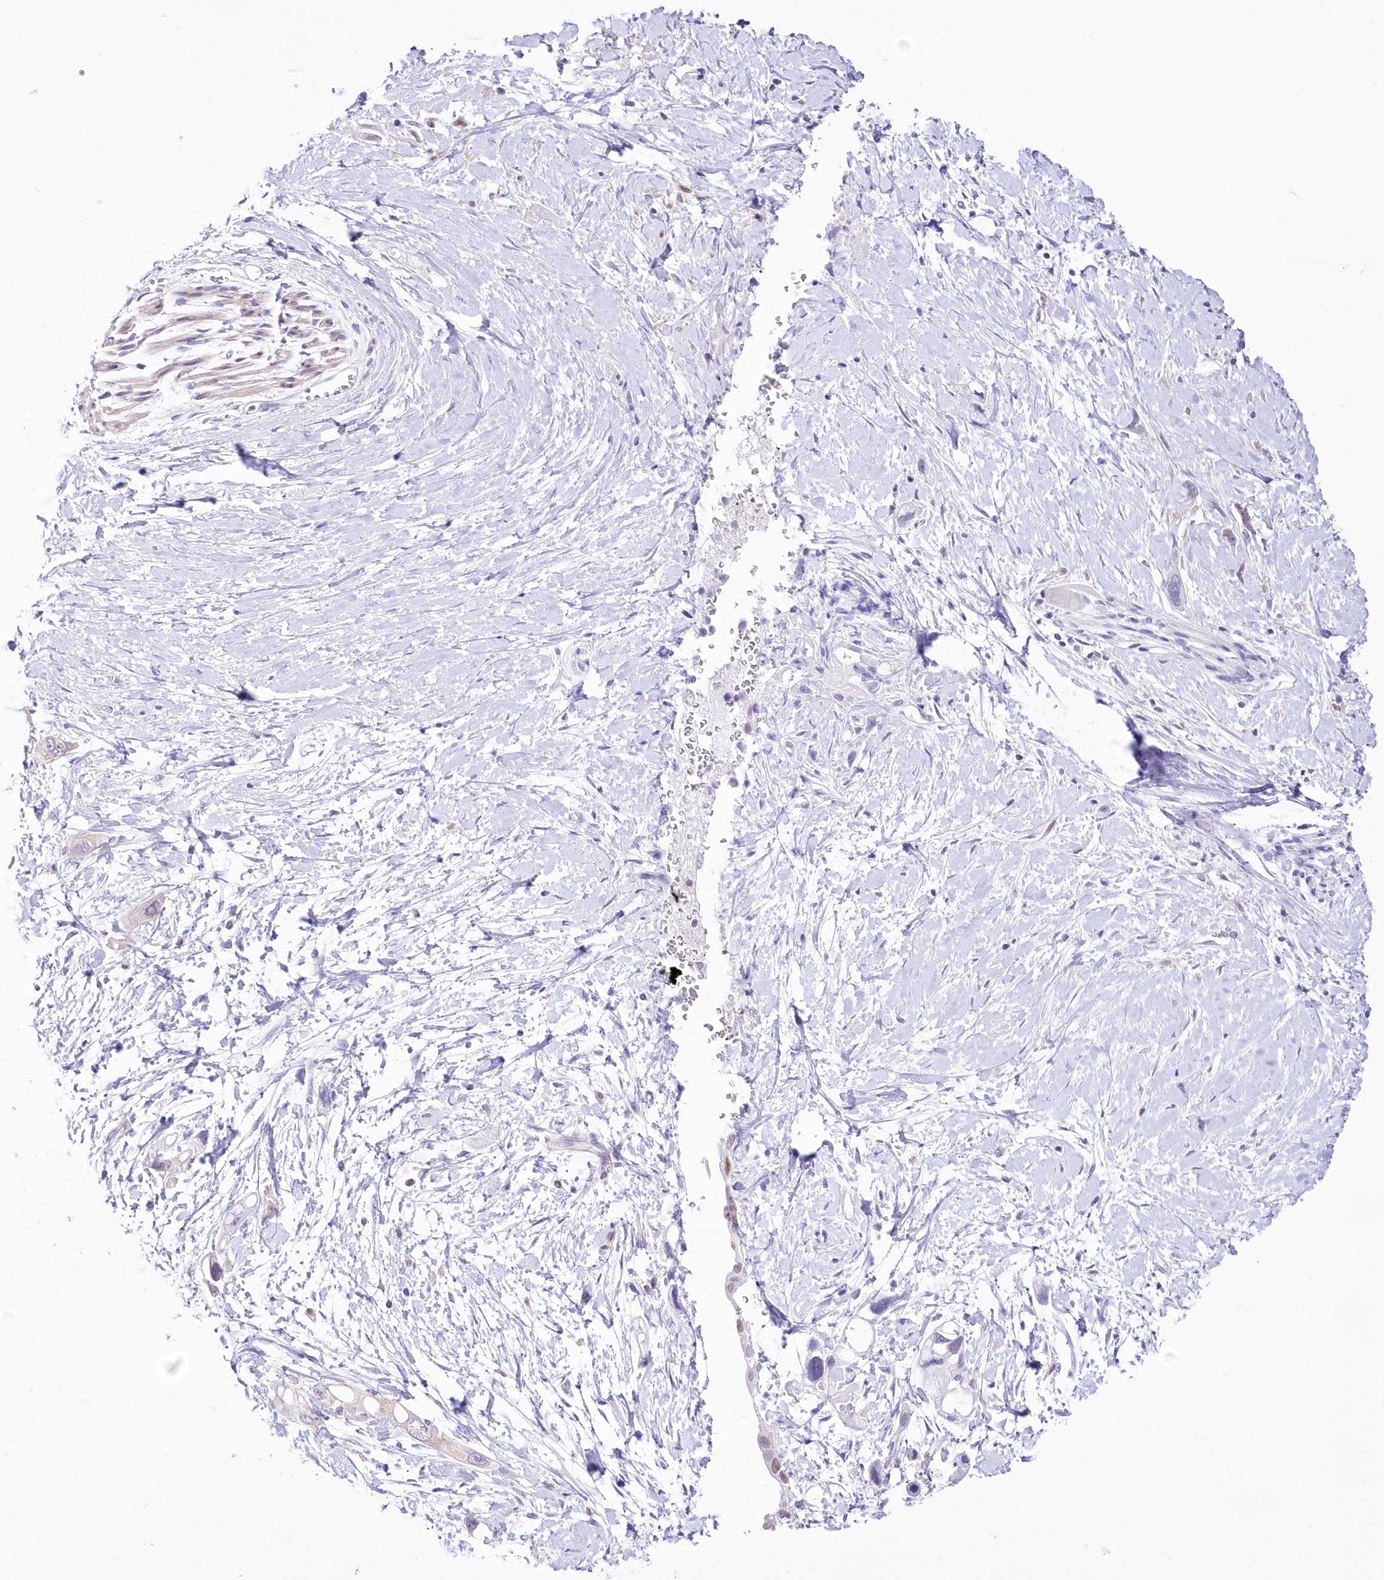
{"staining": {"intensity": "negative", "quantity": "none", "location": "none"}, "tissue": "pancreatic cancer", "cell_type": "Tumor cells", "image_type": "cancer", "snomed": [{"axis": "morphology", "description": "Adenocarcinoma, NOS"}, {"axis": "topography", "description": "Pancreas"}], "caption": "DAB (3,3'-diaminobenzidine) immunohistochemical staining of human pancreatic cancer reveals no significant positivity in tumor cells.", "gene": "UBA6", "patient": {"sex": "female", "age": 56}}